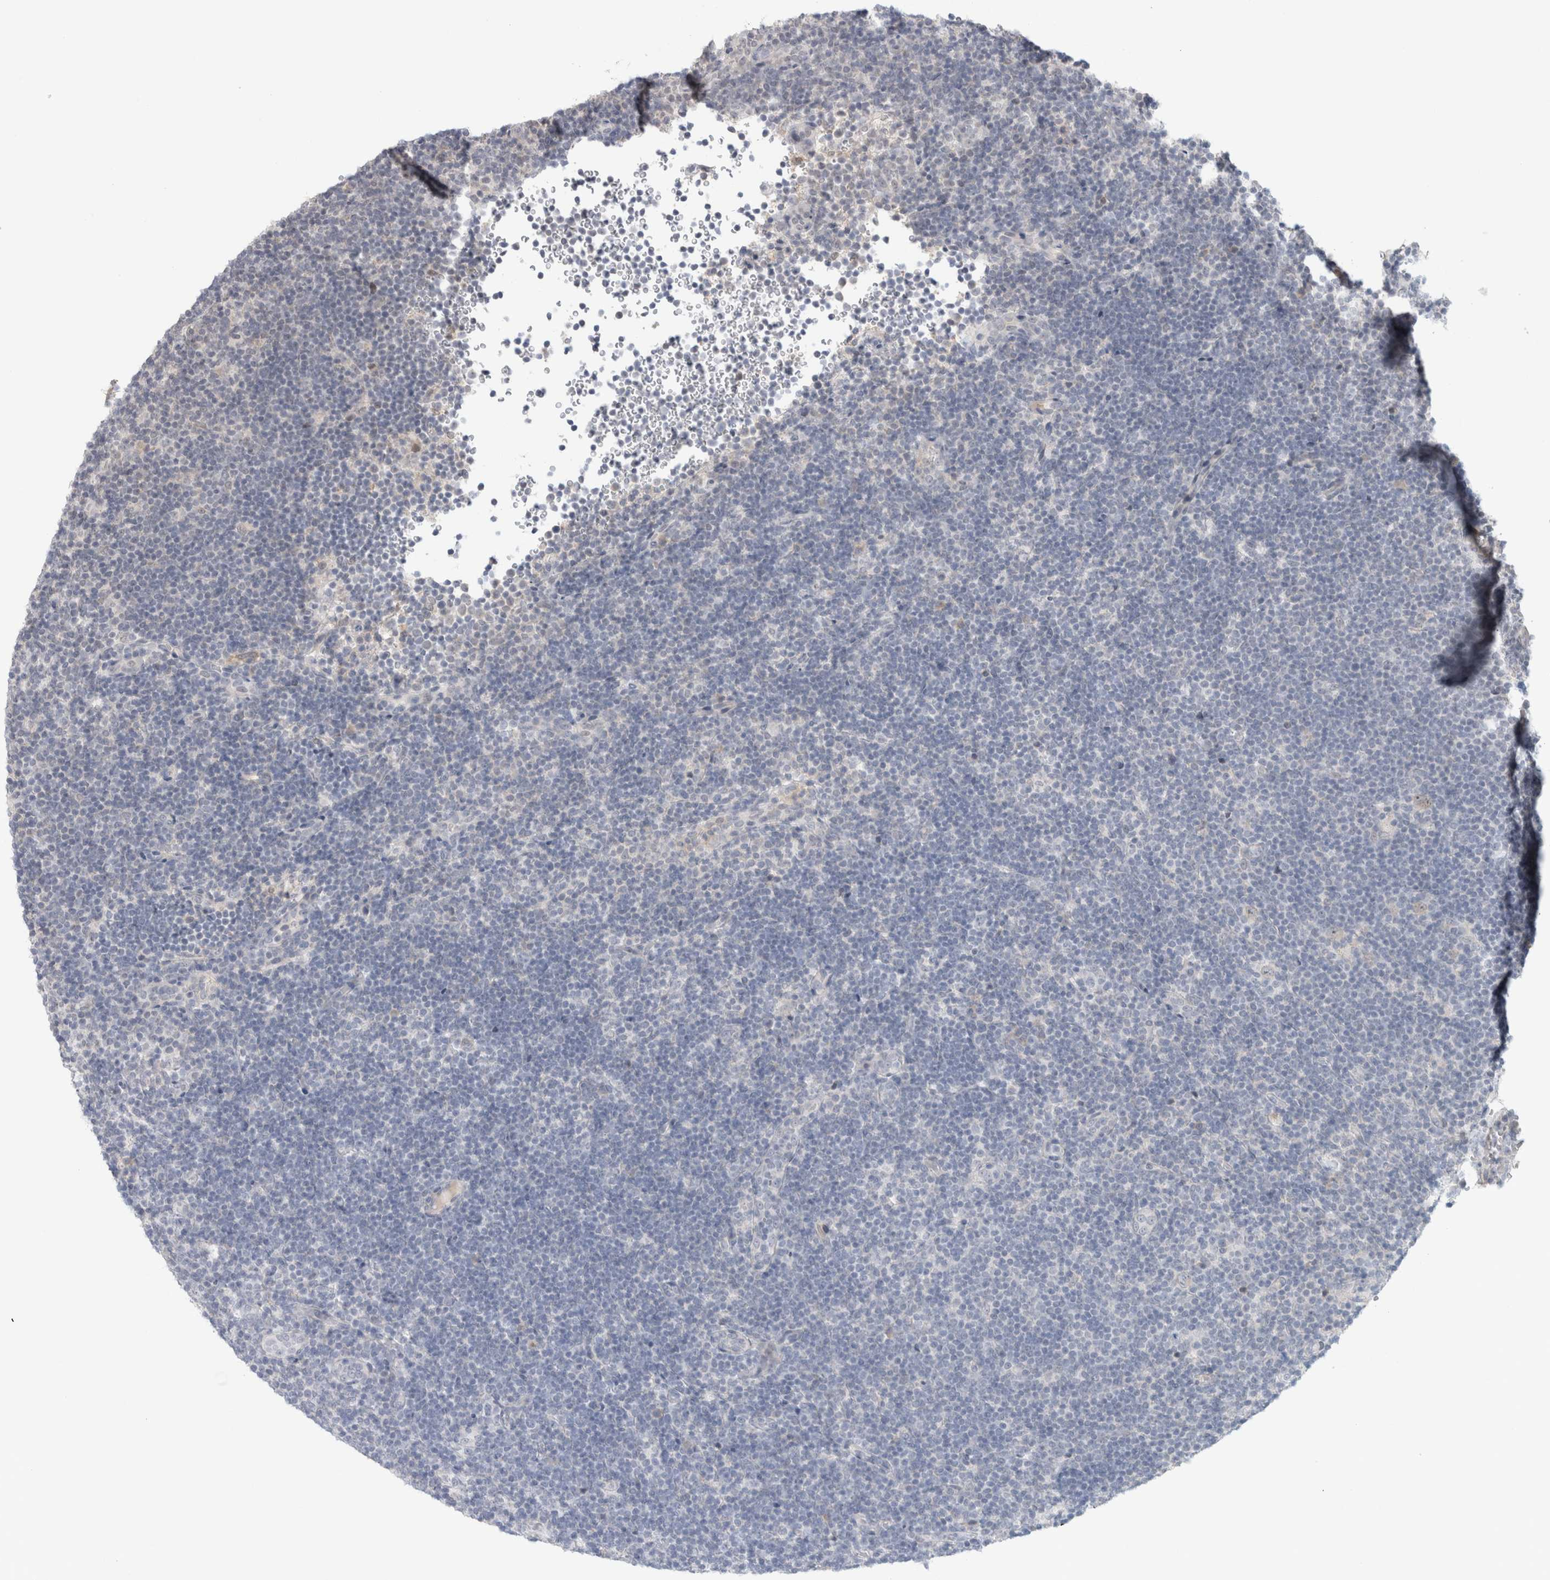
{"staining": {"intensity": "negative", "quantity": "none", "location": "none"}, "tissue": "lymphoma", "cell_type": "Tumor cells", "image_type": "cancer", "snomed": [{"axis": "morphology", "description": "Hodgkin's disease, NOS"}, {"axis": "topography", "description": "Lymph node"}], "caption": "Immunohistochemical staining of human lymphoma exhibits no significant expression in tumor cells.", "gene": "SYDE2", "patient": {"sex": "female", "age": 57}}